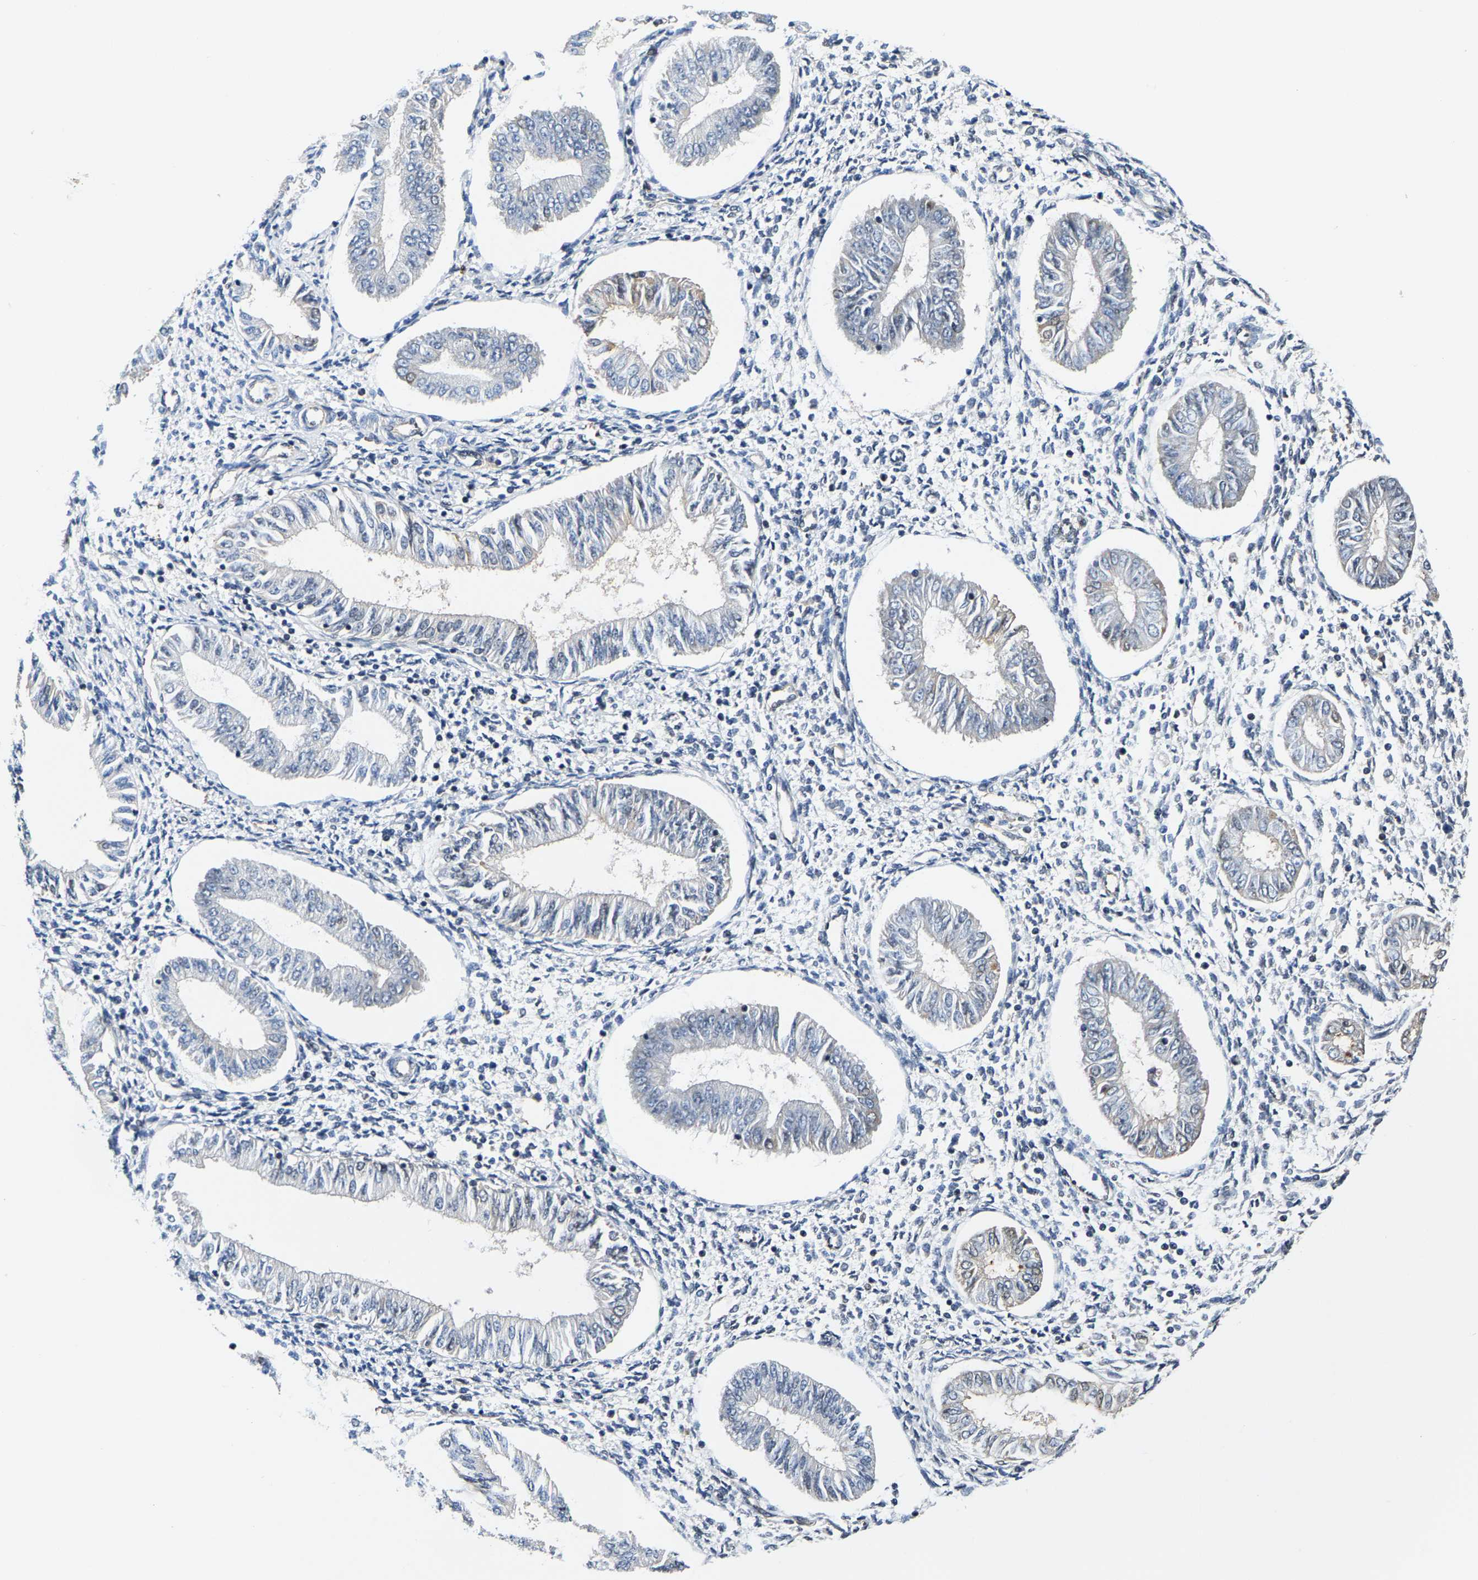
{"staining": {"intensity": "weak", "quantity": "<25%", "location": "nuclear"}, "tissue": "endometrium", "cell_type": "Cells in endometrial stroma", "image_type": "normal", "snomed": [{"axis": "morphology", "description": "Normal tissue, NOS"}, {"axis": "topography", "description": "Endometrium"}], "caption": "The IHC histopathology image has no significant expression in cells in endometrial stroma of endometrium. The staining was performed using DAB (3,3'-diaminobenzidine) to visualize the protein expression in brown, while the nuclei were stained in blue with hematoxylin (Magnification: 20x).", "gene": "GTPBP10", "patient": {"sex": "female", "age": 50}}